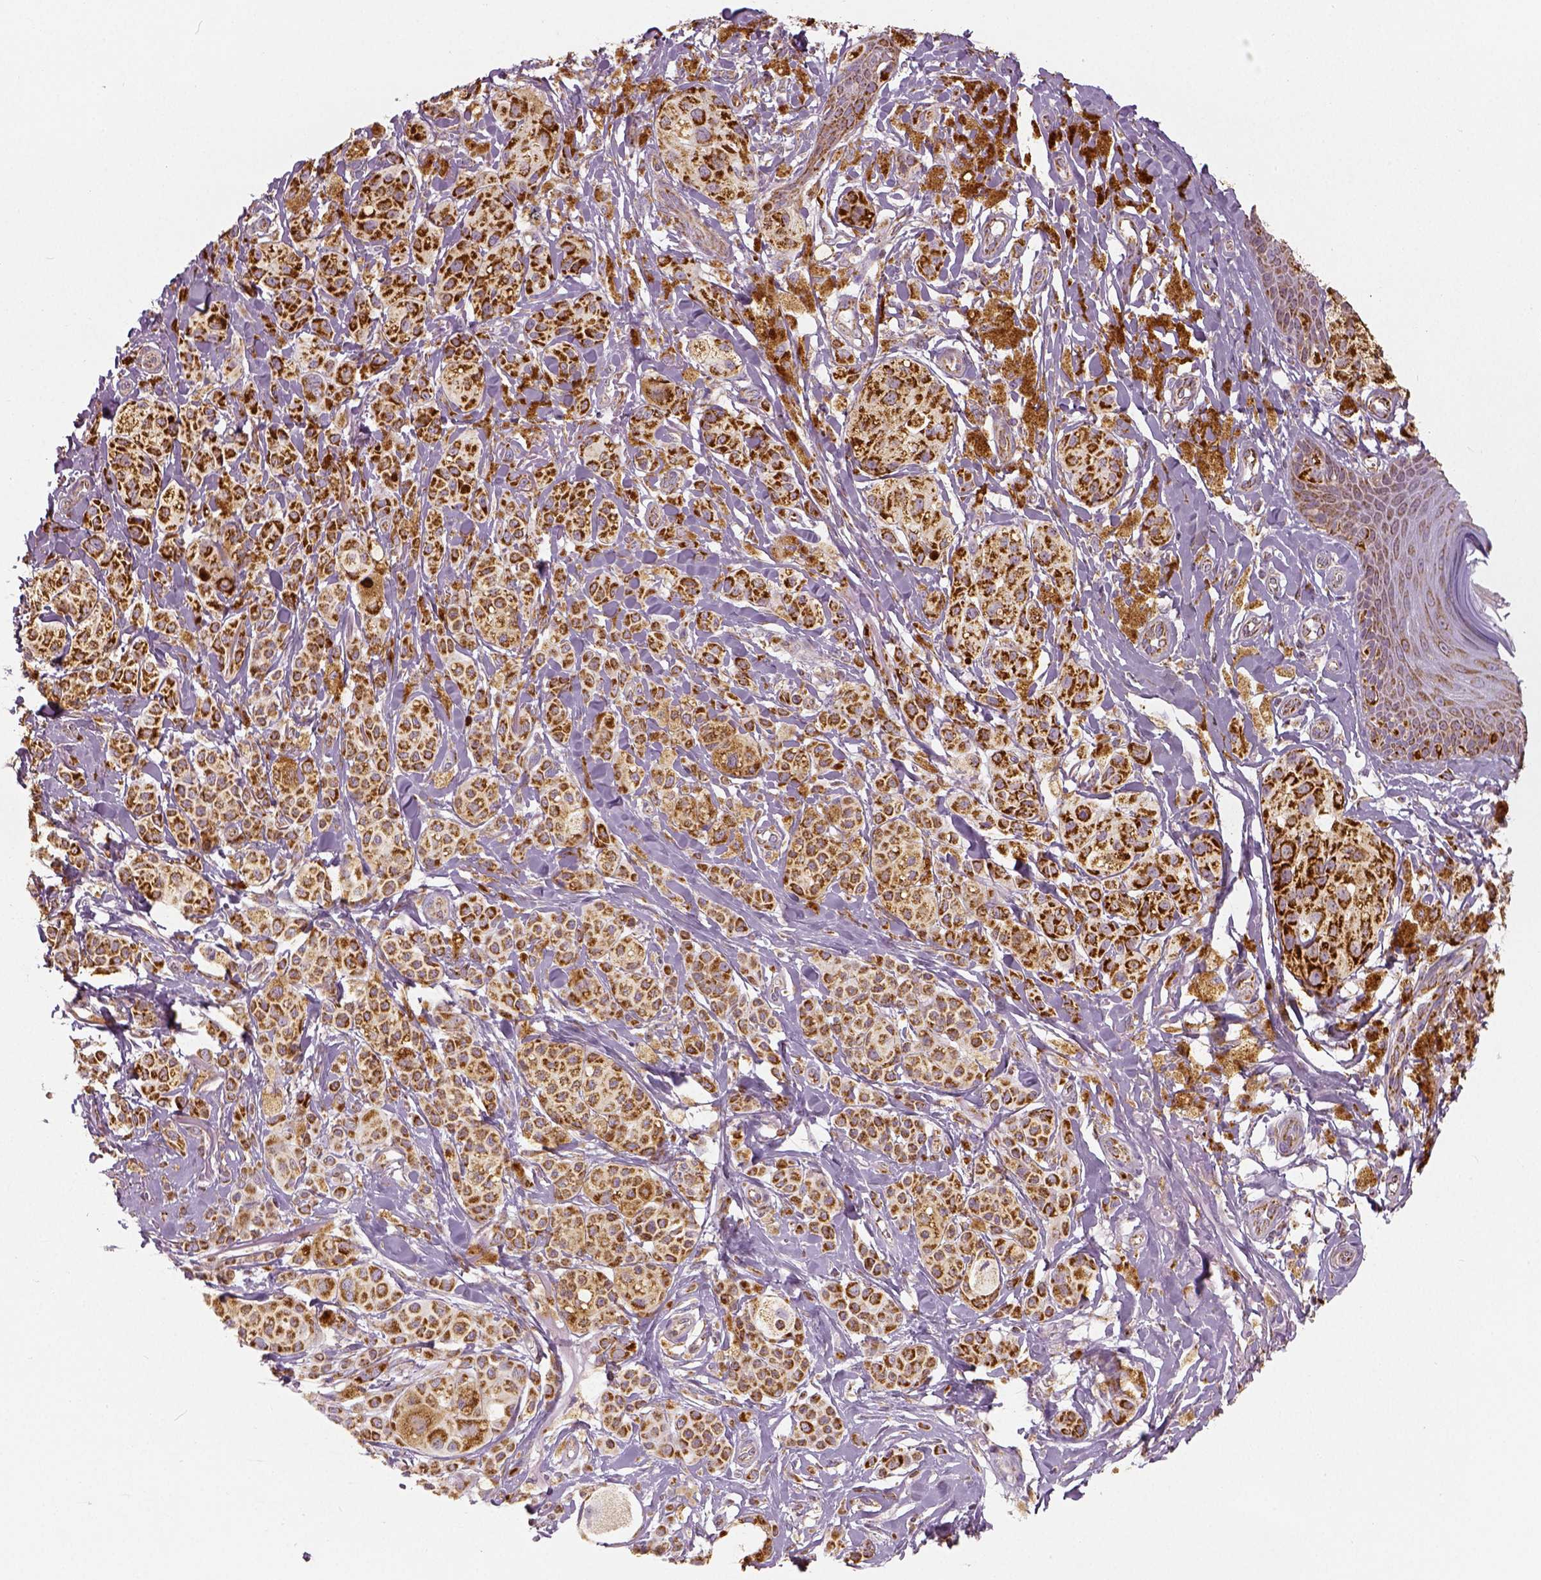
{"staining": {"intensity": "strong", "quantity": ">75%", "location": "cytoplasmic/membranous"}, "tissue": "melanoma", "cell_type": "Tumor cells", "image_type": "cancer", "snomed": [{"axis": "morphology", "description": "Malignant melanoma, NOS"}, {"axis": "topography", "description": "Skin"}], "caption": "Melanoma stained for a protein (brown) exhibits strong cytoplasmic/membranous positive positivity in about >75% of tumor cells.", "gene": "PGAM5", "patient": {"sex": "female", "age": 80}}